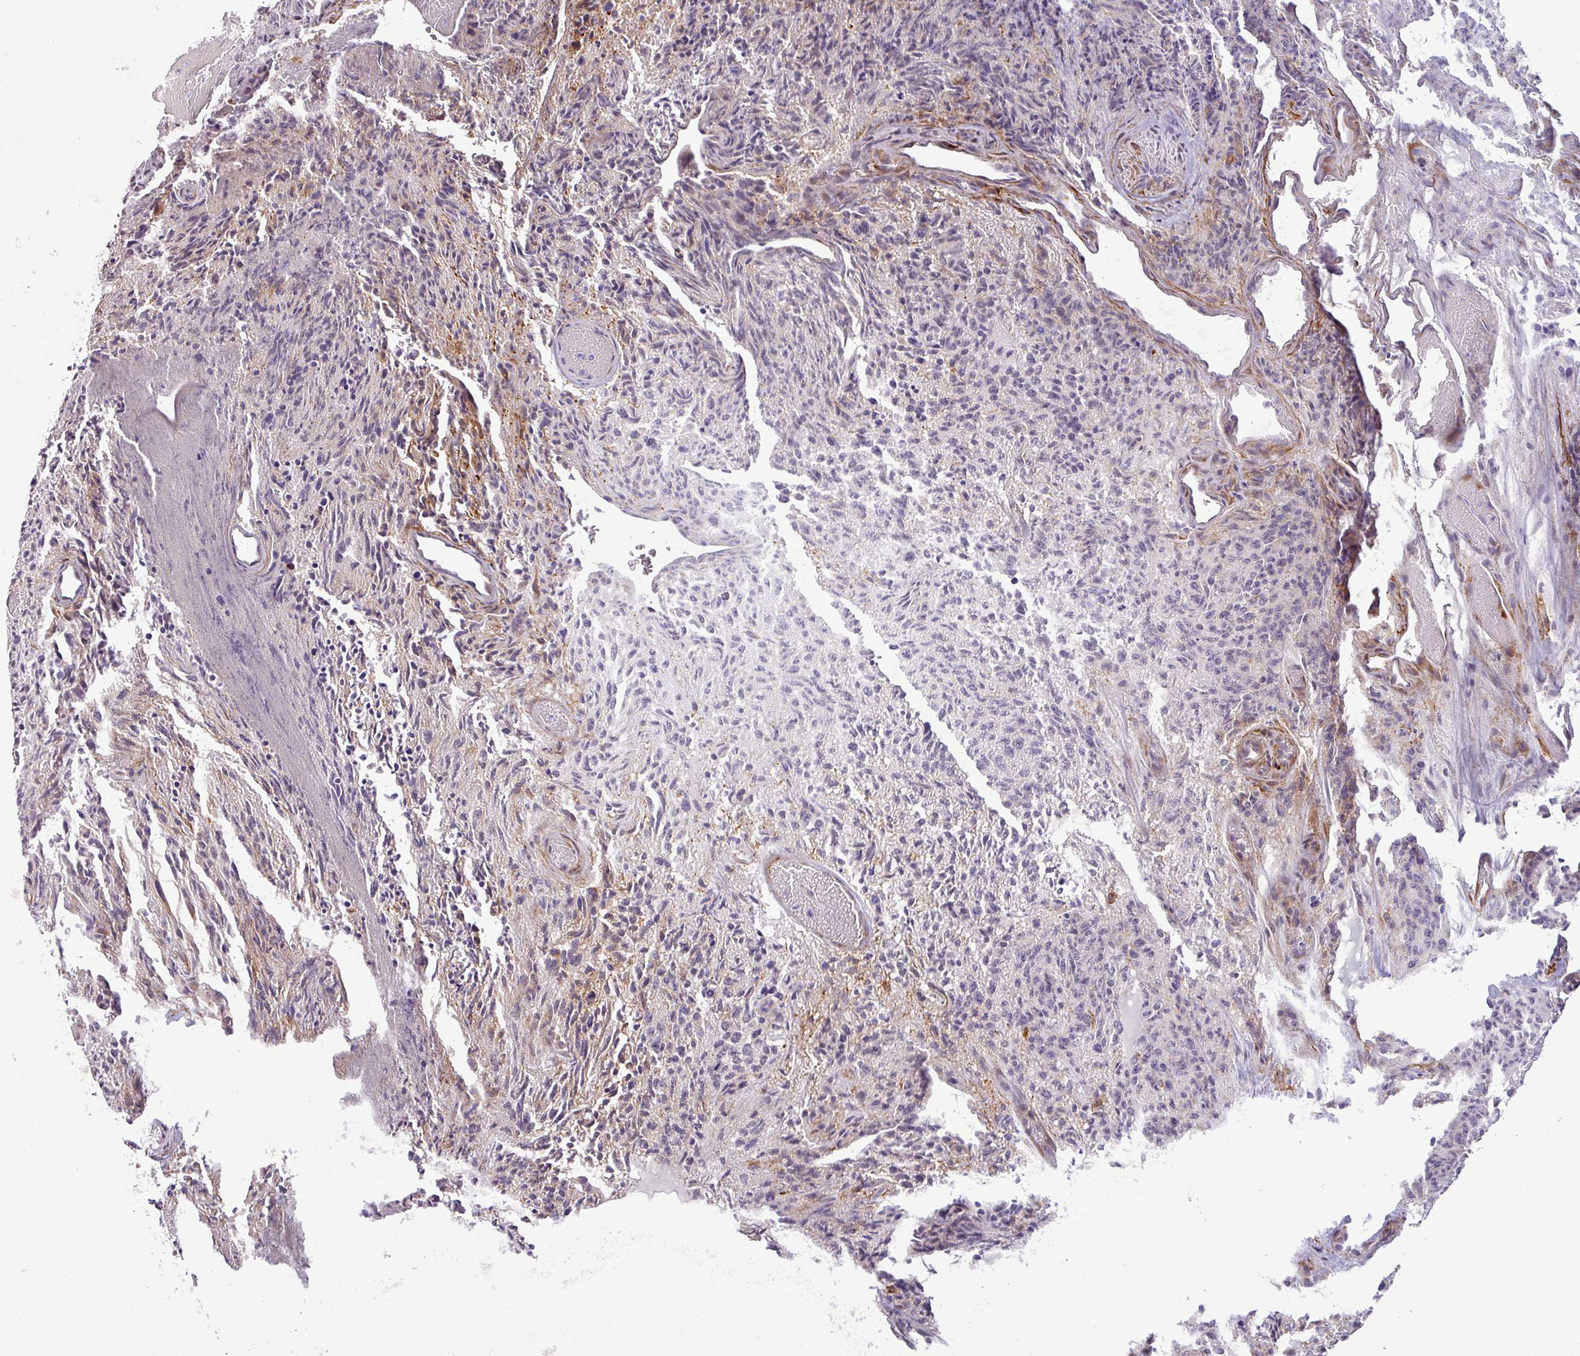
{"staining": {"intensity": "weak", "quantity": "25%-75%", "location": "nuclear"}, "tissue": "glioma", "cell_type": "Tumor cells", "image_type": "cancer", "snomed": [{"axis": "morphology", "description": "Glioma, malignant, High grade"}, {"axis": "topography", "description": "Brain"}], "caption": "High-power microscopy captured an immunohistochemistry image of glioma, revealing weak nuclear staining in approximately 25%-75% of tumor cells.", "gene": "PTPN20", "patient": {"sex": "male", "age": 36}}